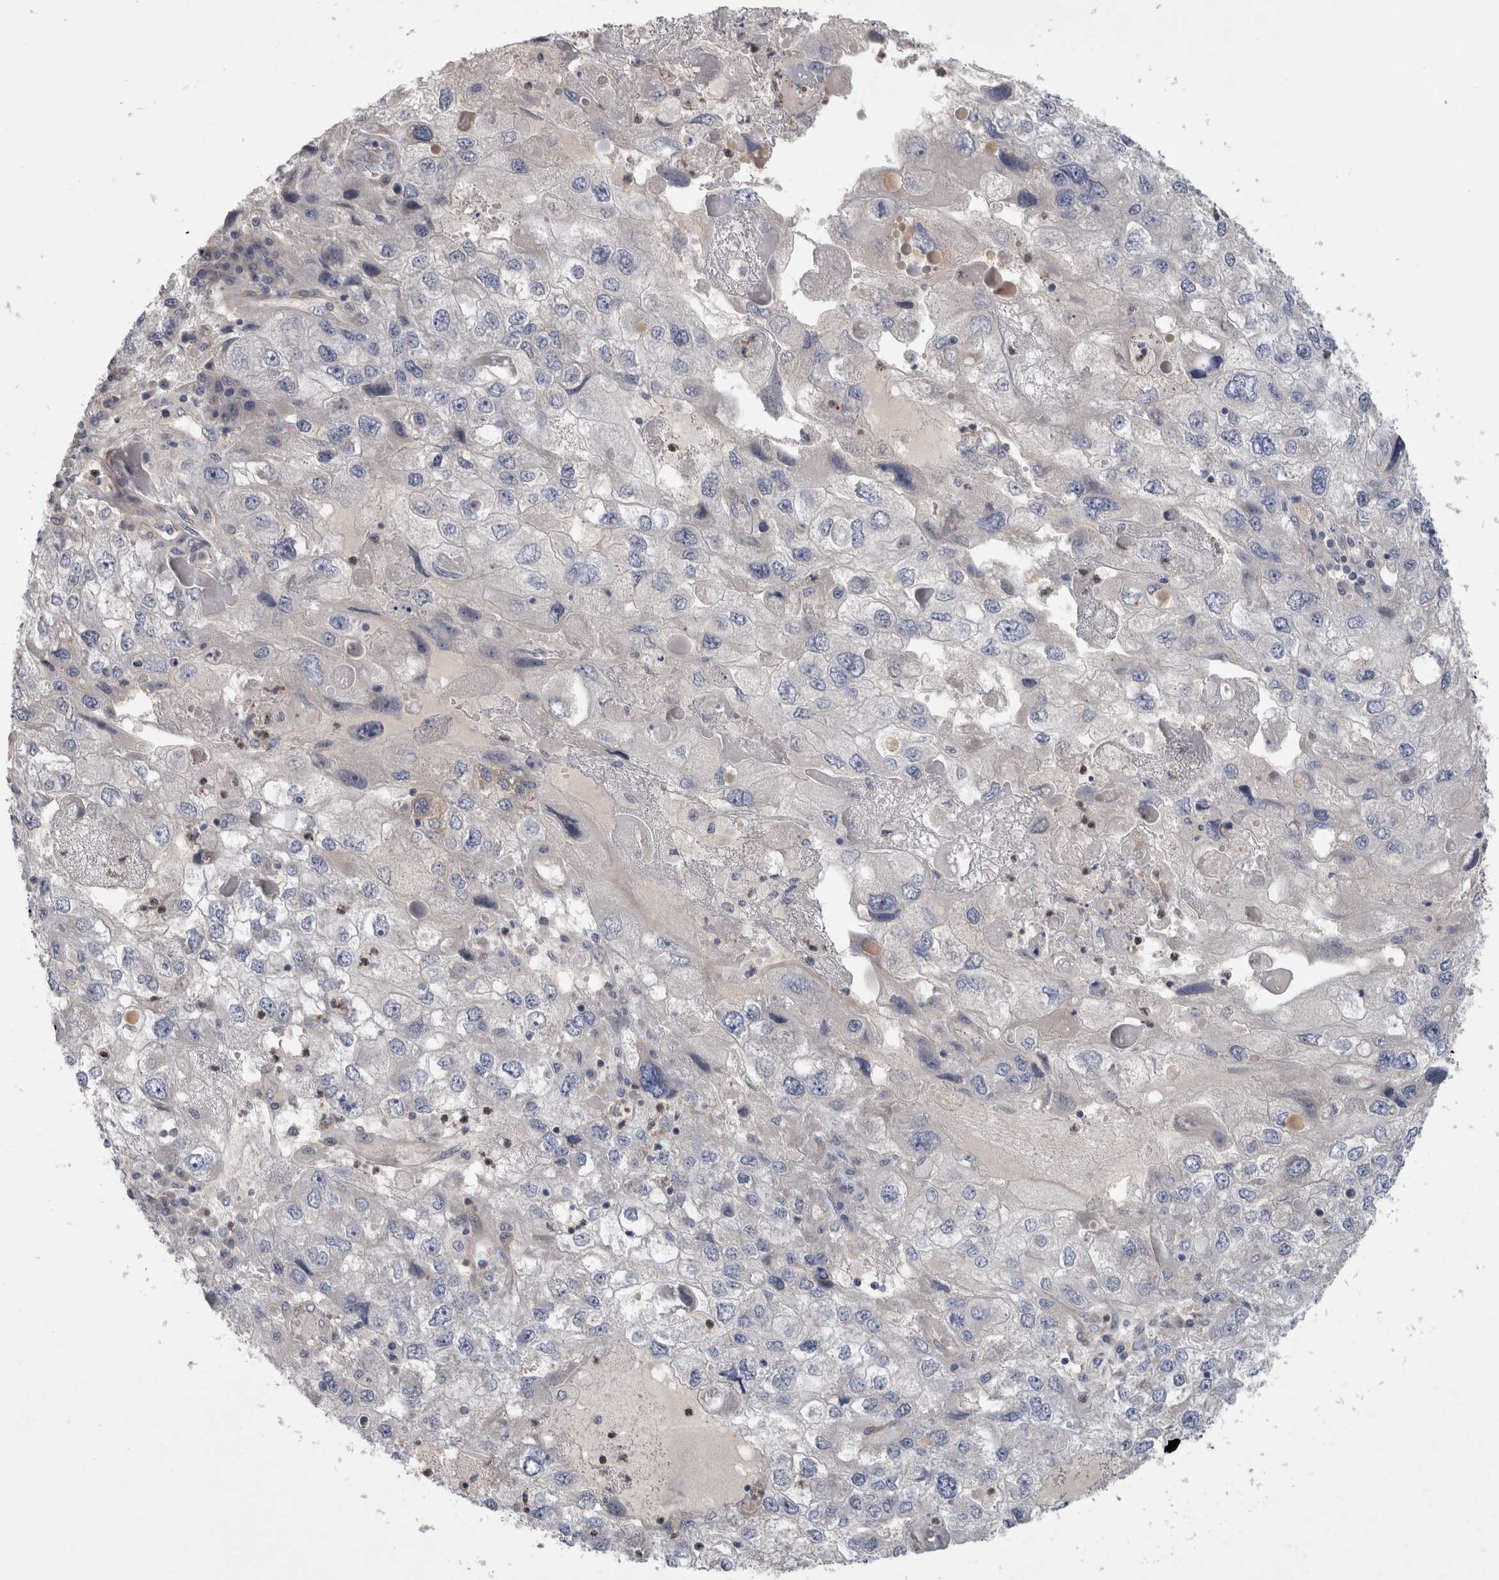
{"staining": {"intensity": "negative", "quantity": "none", "location": "none"}, "tissue": "endometrial cancer", "cell_type": "Tumor cells", "image_type": "cancer", "snomed": [{"axis": "morphology", "description": "Adenocarcinoma, NOS"}, {"axis": "topography", "description": "Endometrium"}], "caption": "Endometrial cancer was stained to show a protein in brown. There is no significant positivity in tumor cells.", "gene": "ANKFY1", "patient": {"sex": "female", "age": 49}}